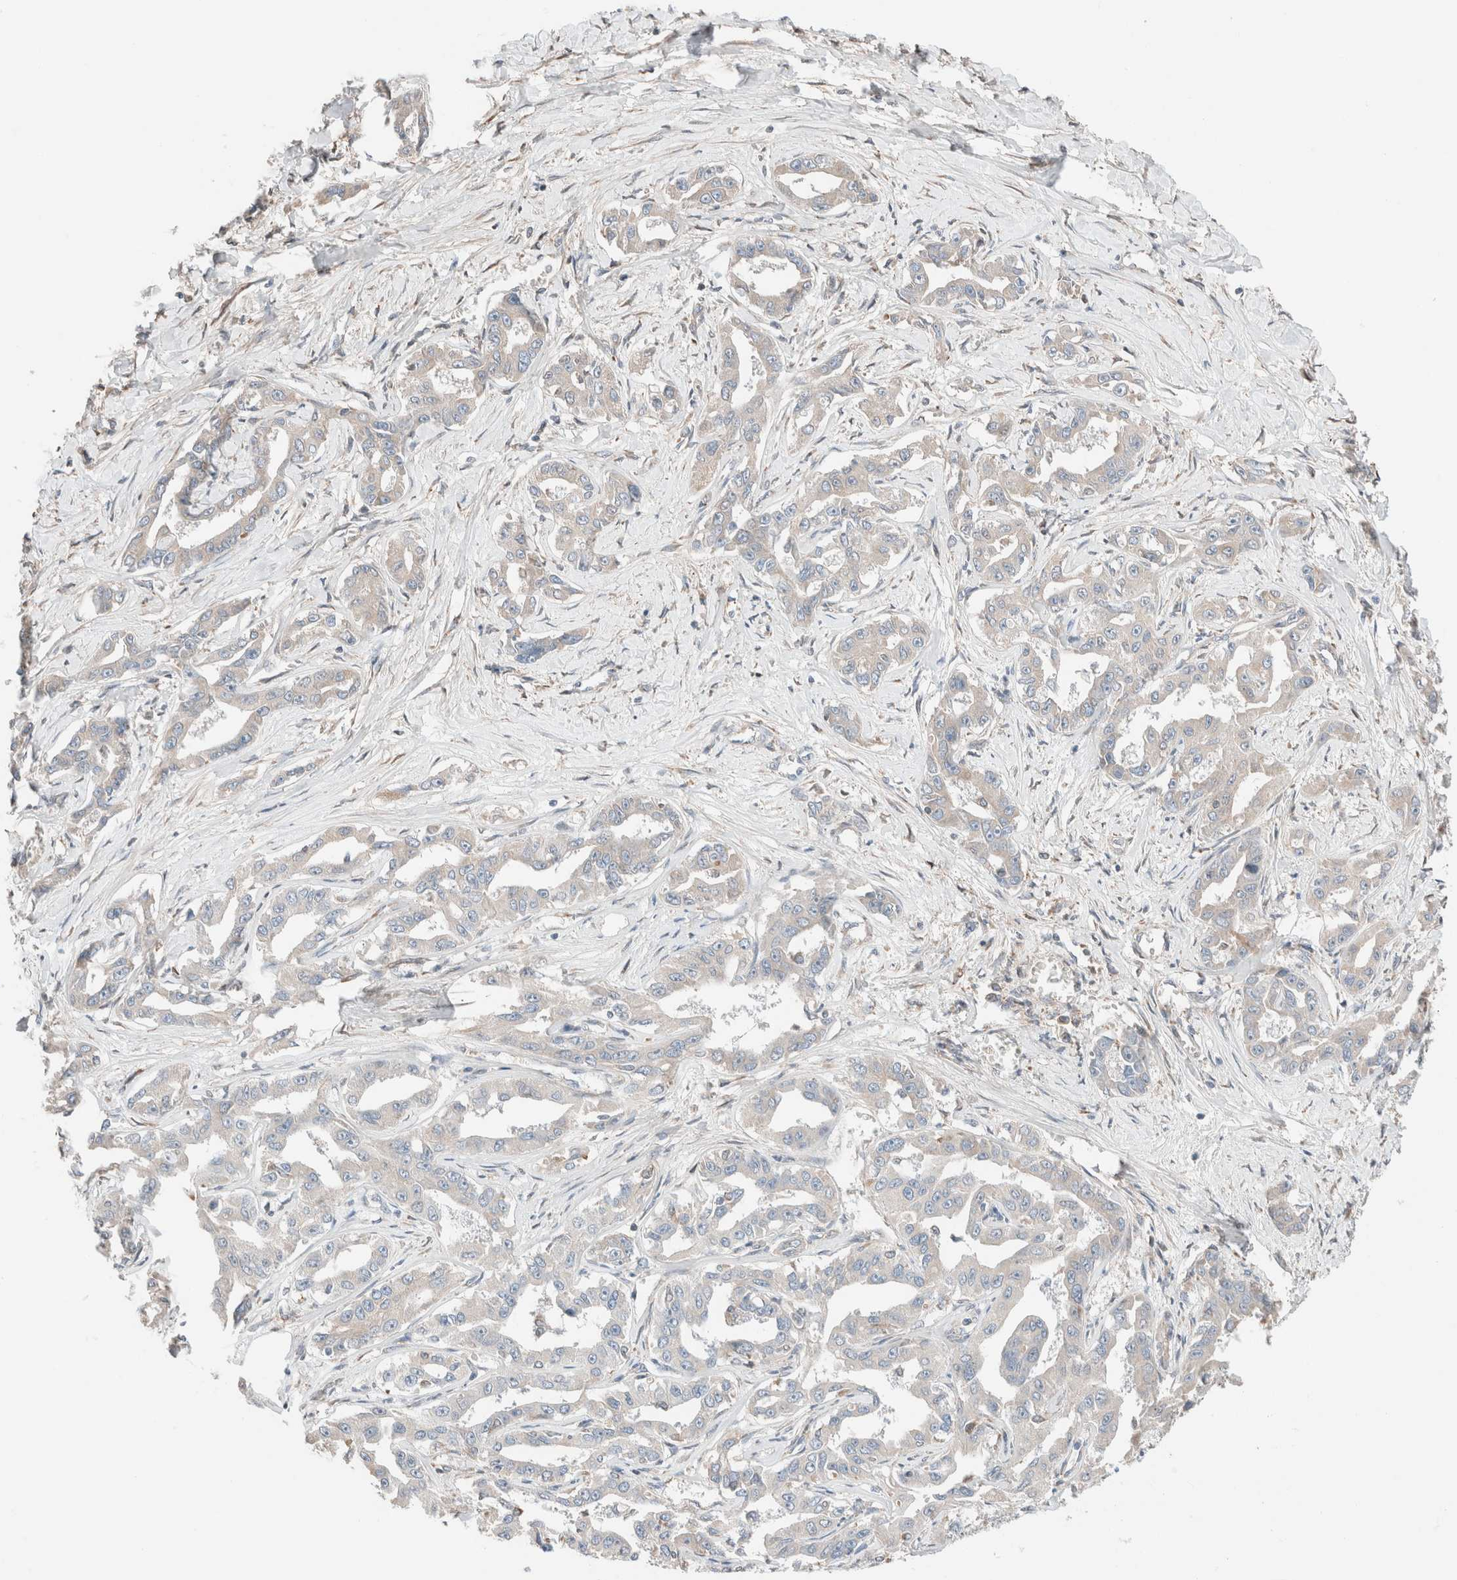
{"staining": {"intensity": "negative", "quantity": "none", "location": "none"}, "tissue": "liver cancer", "cell_type": "Tumor cells", "image_type": "cancer", "snomed": [{"axis": "morphology", "description": "Cholangiocarcinoma"}, {"axis": "topography", "description": "Liver"}], "caption": "Liver cancer was stained to show a protein in brown. There is no significant expression in tumor cells.", "gene": "PCM1", "patient": {"sex": "male", "age": 59}}